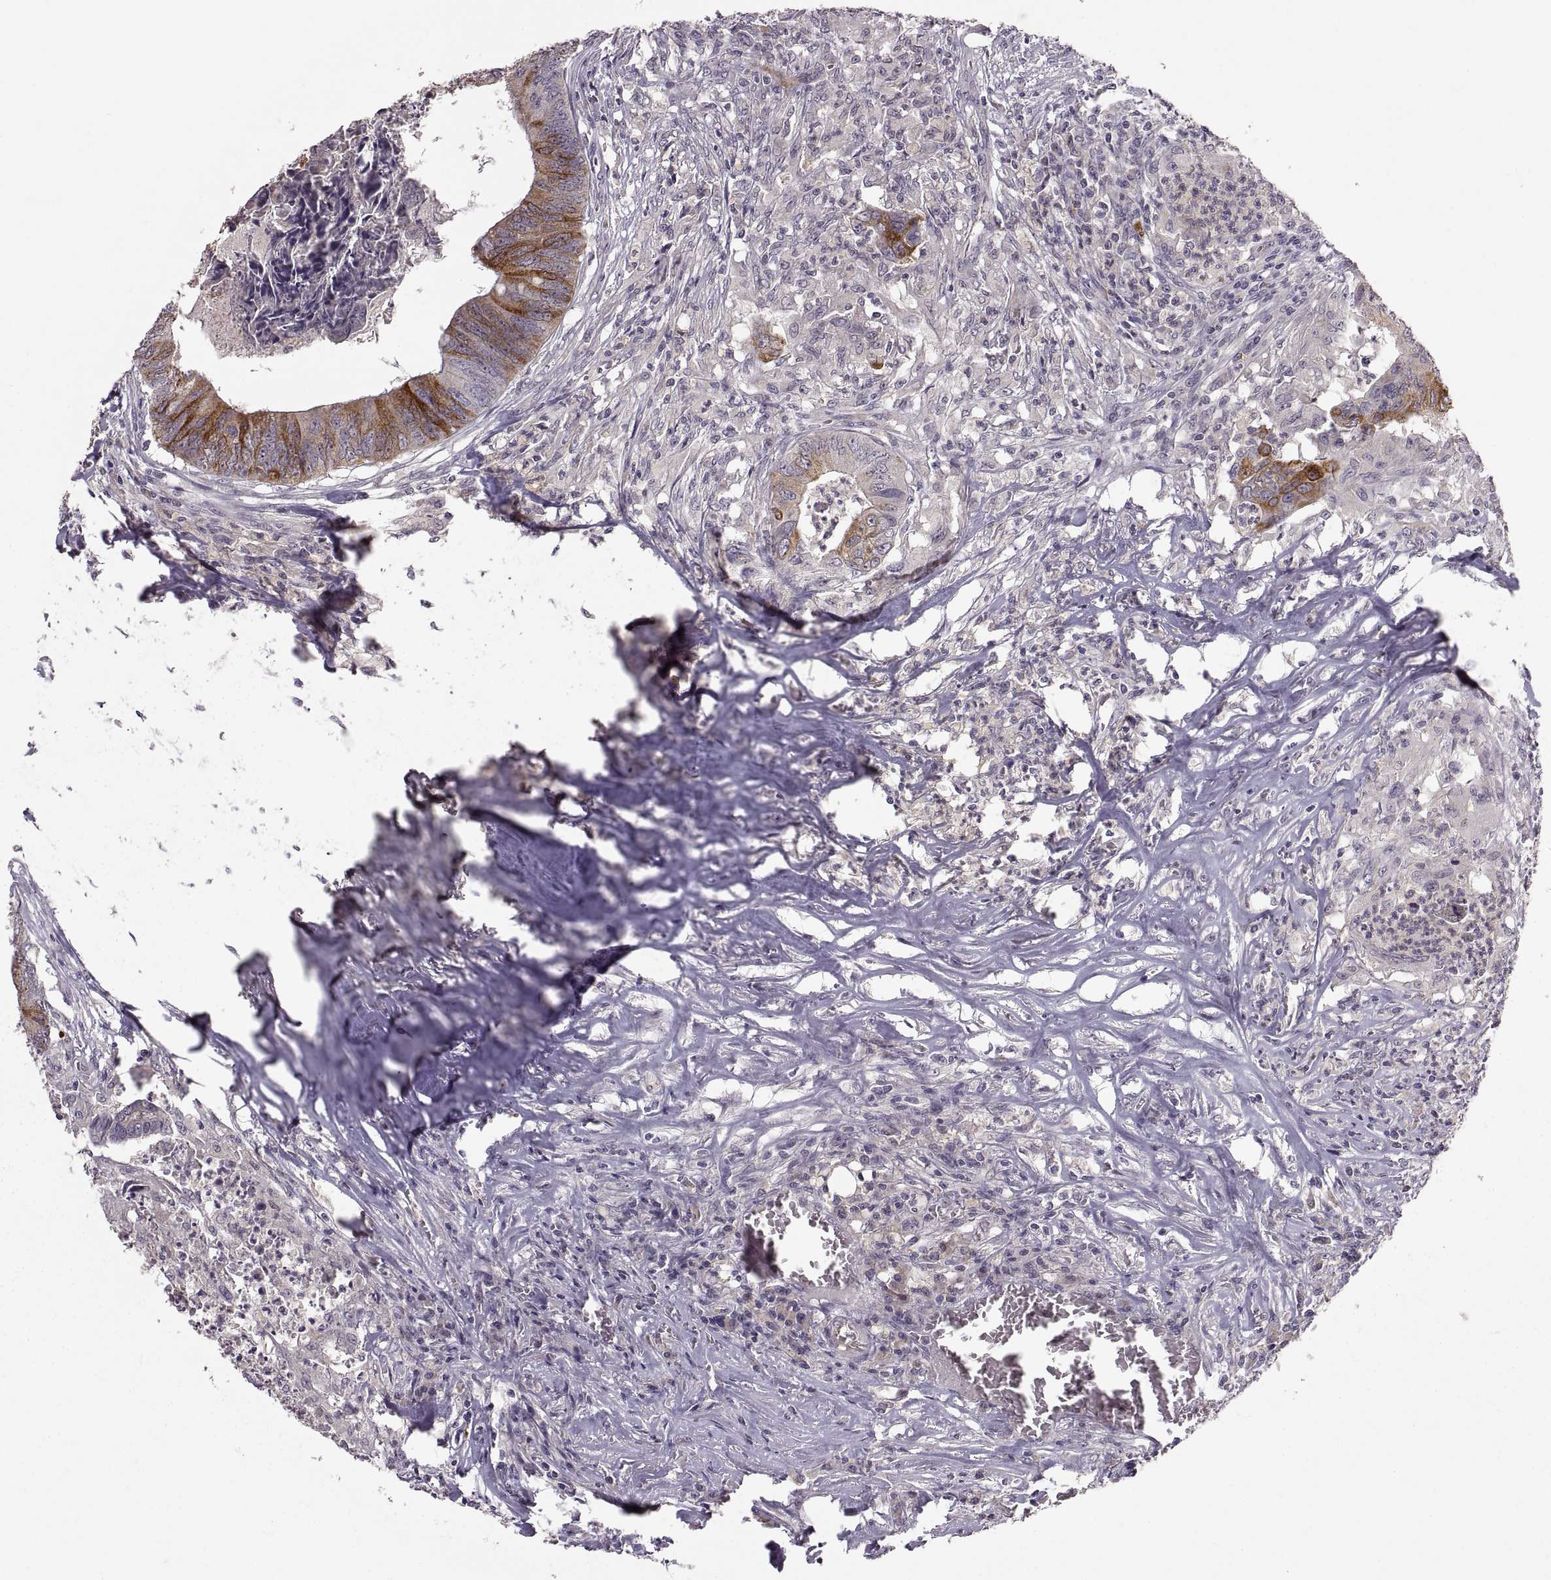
{"staining": {"intensity": "strong", "quantity": "<25%", "location": "cytoplasmic/membranous"}, "tissue": "colorectal cancer", "cell_type": "Tumor cells", "image_type": "cancer", "snomed": [{"axis": "morphology", "description": "Adenocarcinoma, NOS"}, {"axis": "topography", "description": "Colon"}], "caption": "A brown stain highlights strong cytoplasmic/membranous positivity of a protein in human colorectal adenocarcinoma tumor cells.", "gene": "HMGCR", "patient": {"sex": "male", "age": 84}}